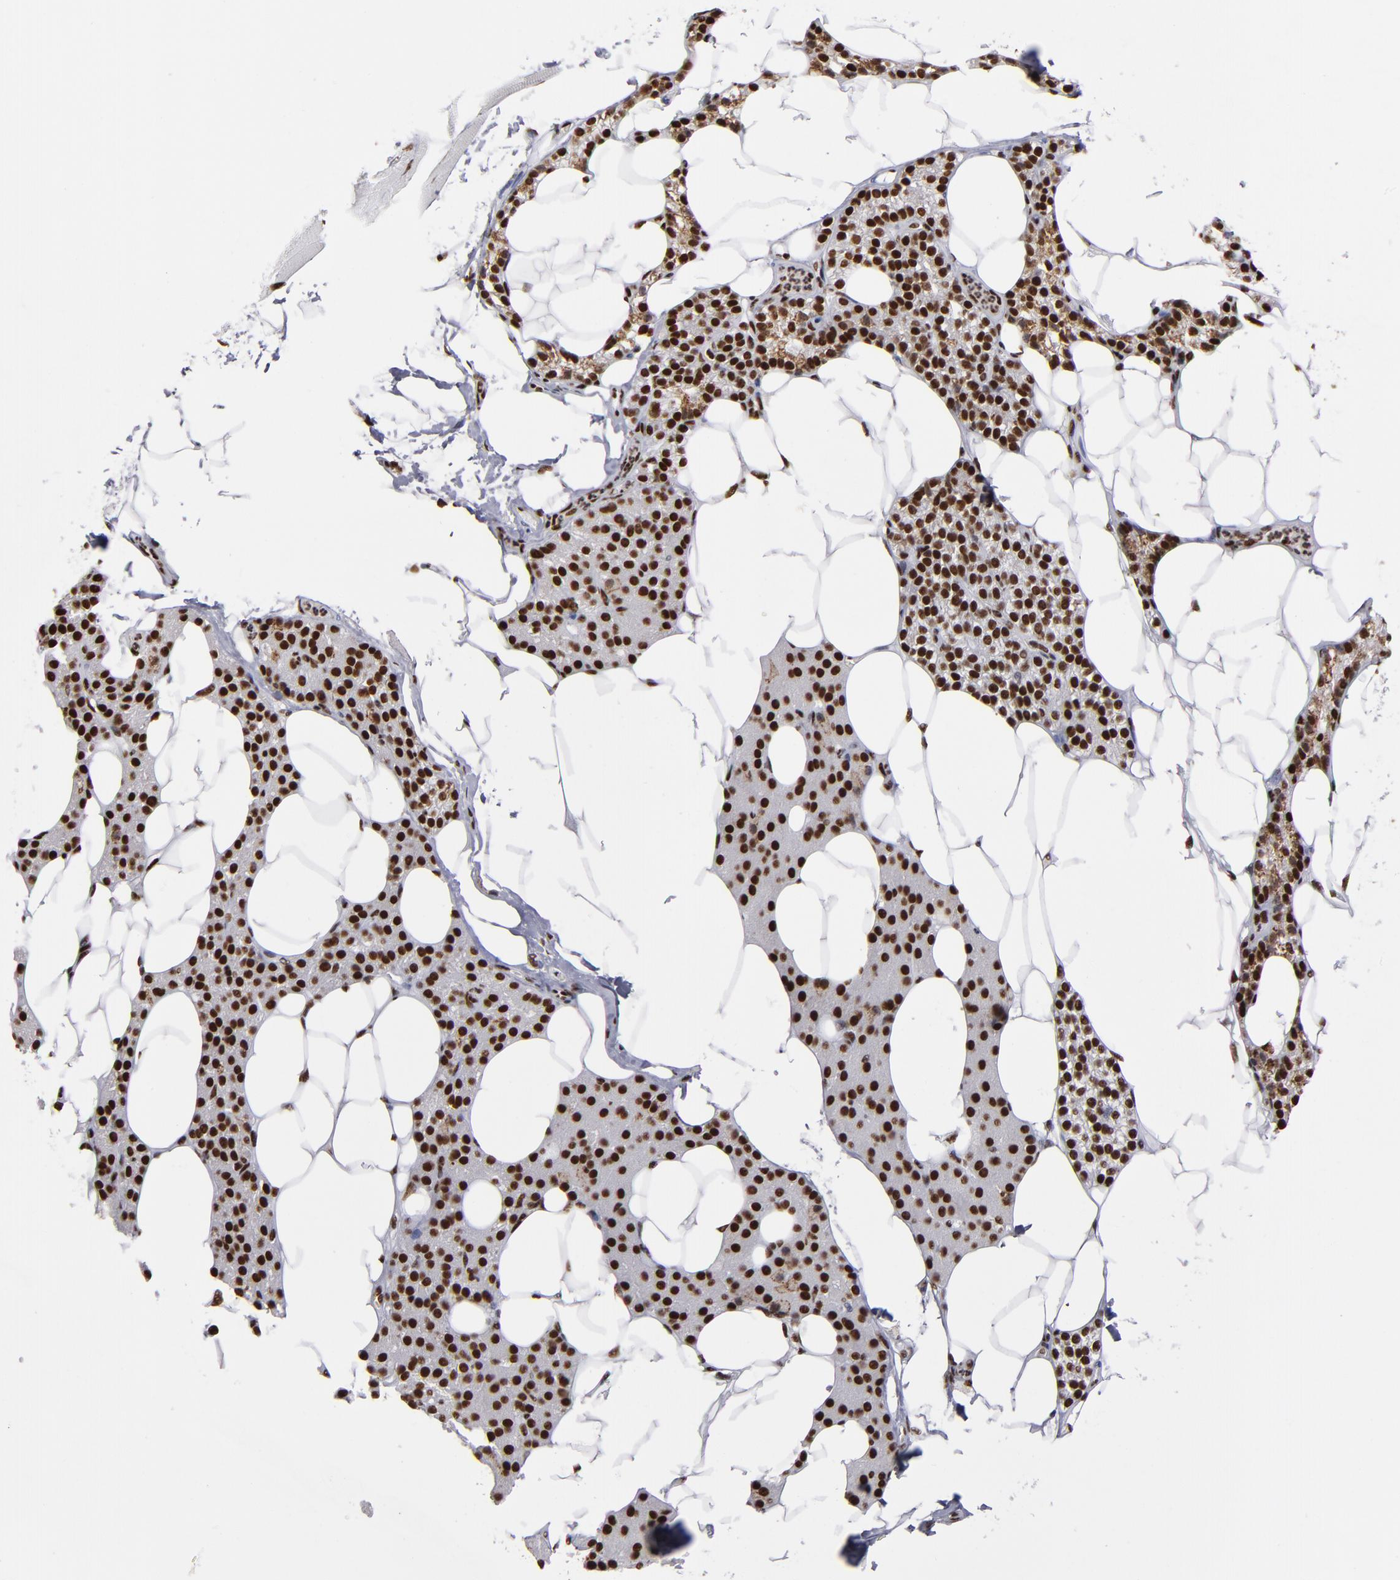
{"staining": {"intensity": "strong", "quantity": ">75%", "location": "nuclear"}, "tissue": "skeletal muscle", "cell_type": "Myocytes", "image_type": "normal", "snomed": [{"axis": "morphology", "description": "Normal tissue, NOS"}, {"axis": "topography", "description": "Skeletal muscle"}, {"axis": "topography", "description": "Parathyroid gland"}], "caption": "Immunohistochemical staining of normal skeletal muscle reveals strong nuclear protein positivity in about >75% of myocytes. The protein of interest is shown in brown color, while the nuclei are stained blue.", "gene": "MRE11", "patient": {"sex": "female", "age": 37}}